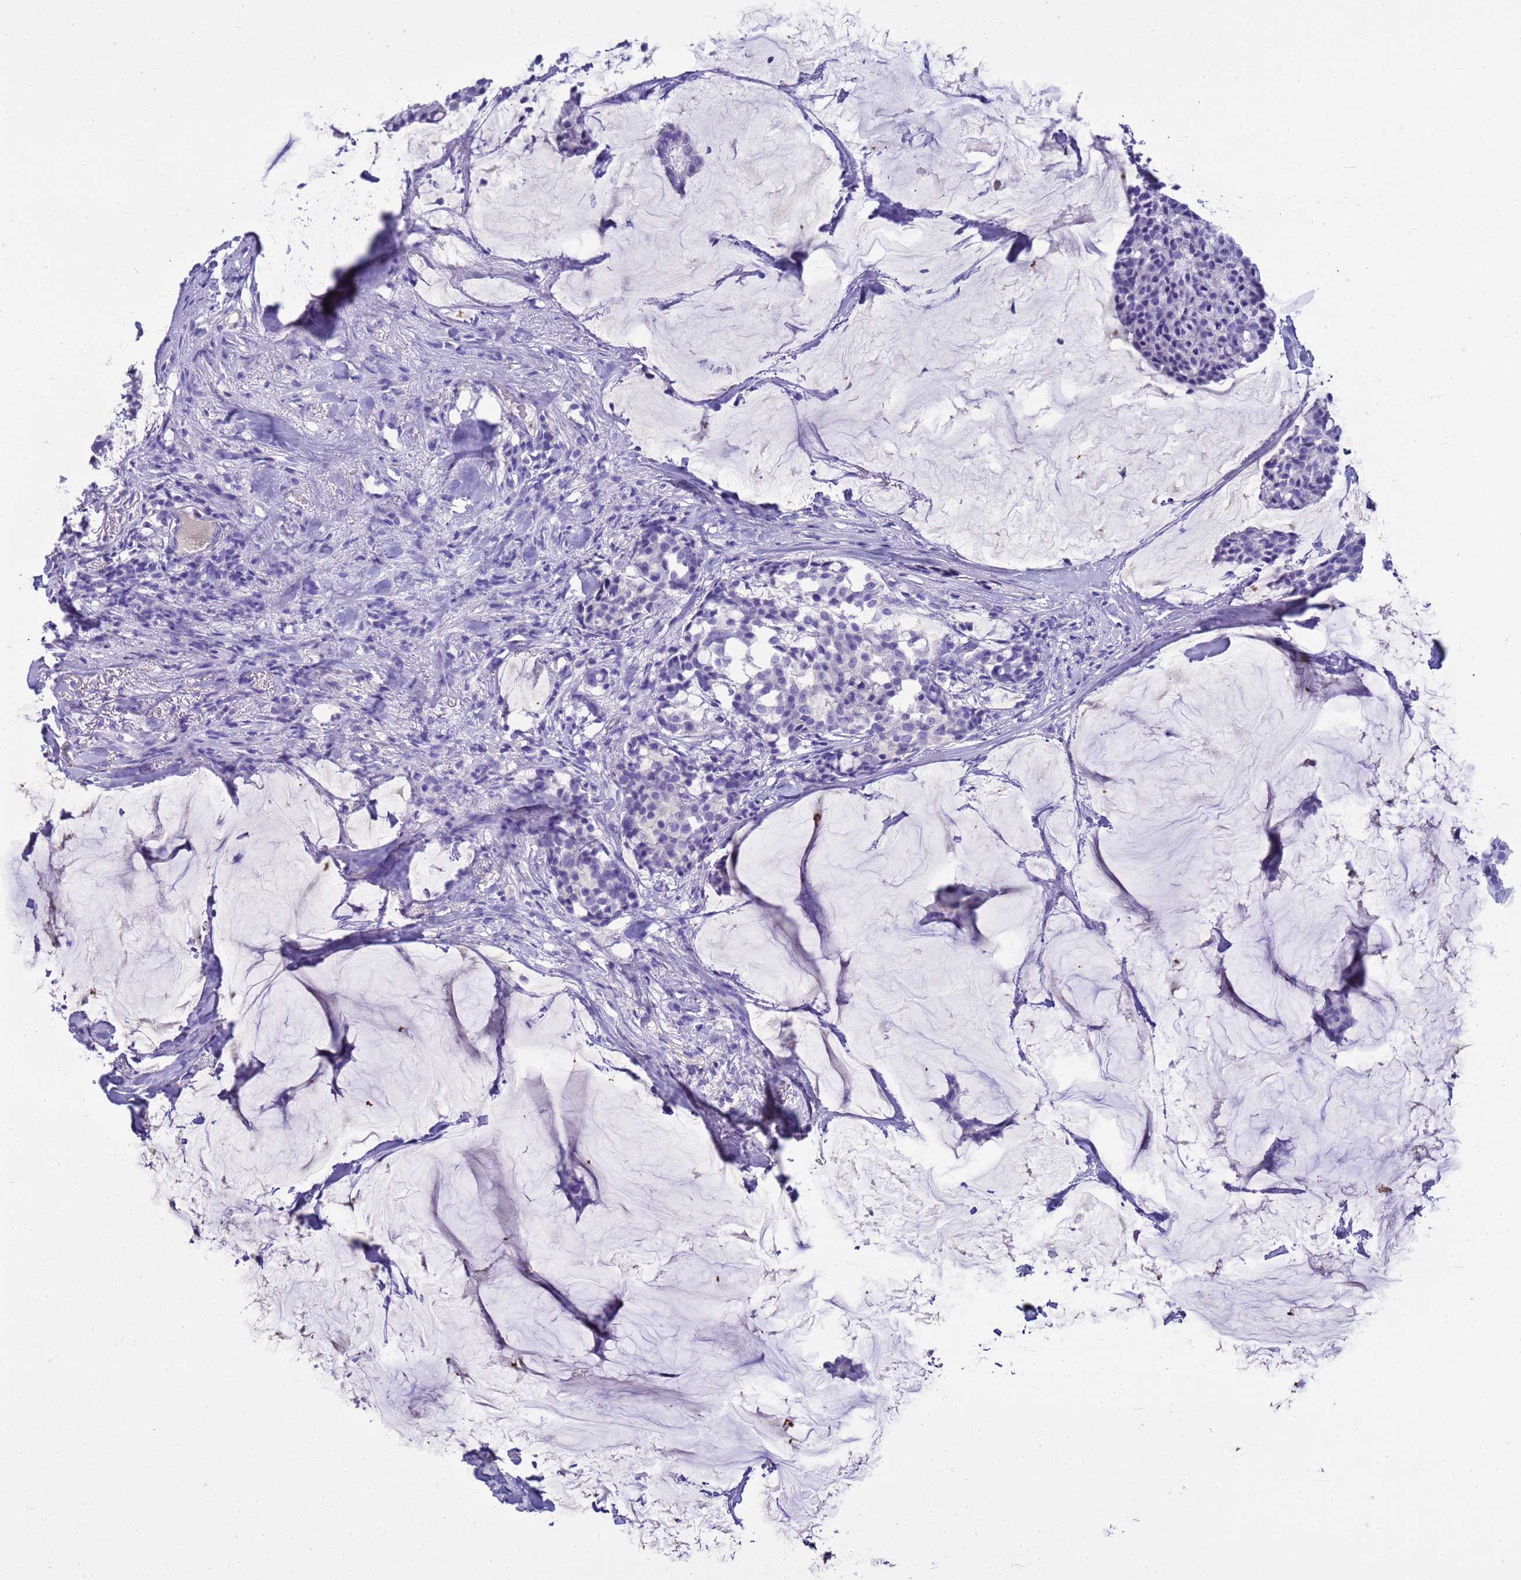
{"staining": {"intensity": "negative", "quantity": "none", "location": "none"}, "tissue": "breast cancer", "cell_type": "Tumor cells", "image_type": "cancer", "snomed": [{"axis": "morphology", "description": "Duct carcinoma"}, {"axis": "topography", "description": "Breast"}], "caption": "The micrograph displays no staining of tumor cells in breast cancer. (DAB immunohistochemistry (IHC) with hematoxylin counter stain).", "gene": "SYCN", "patient": {"sex": "female", "age": 93}}